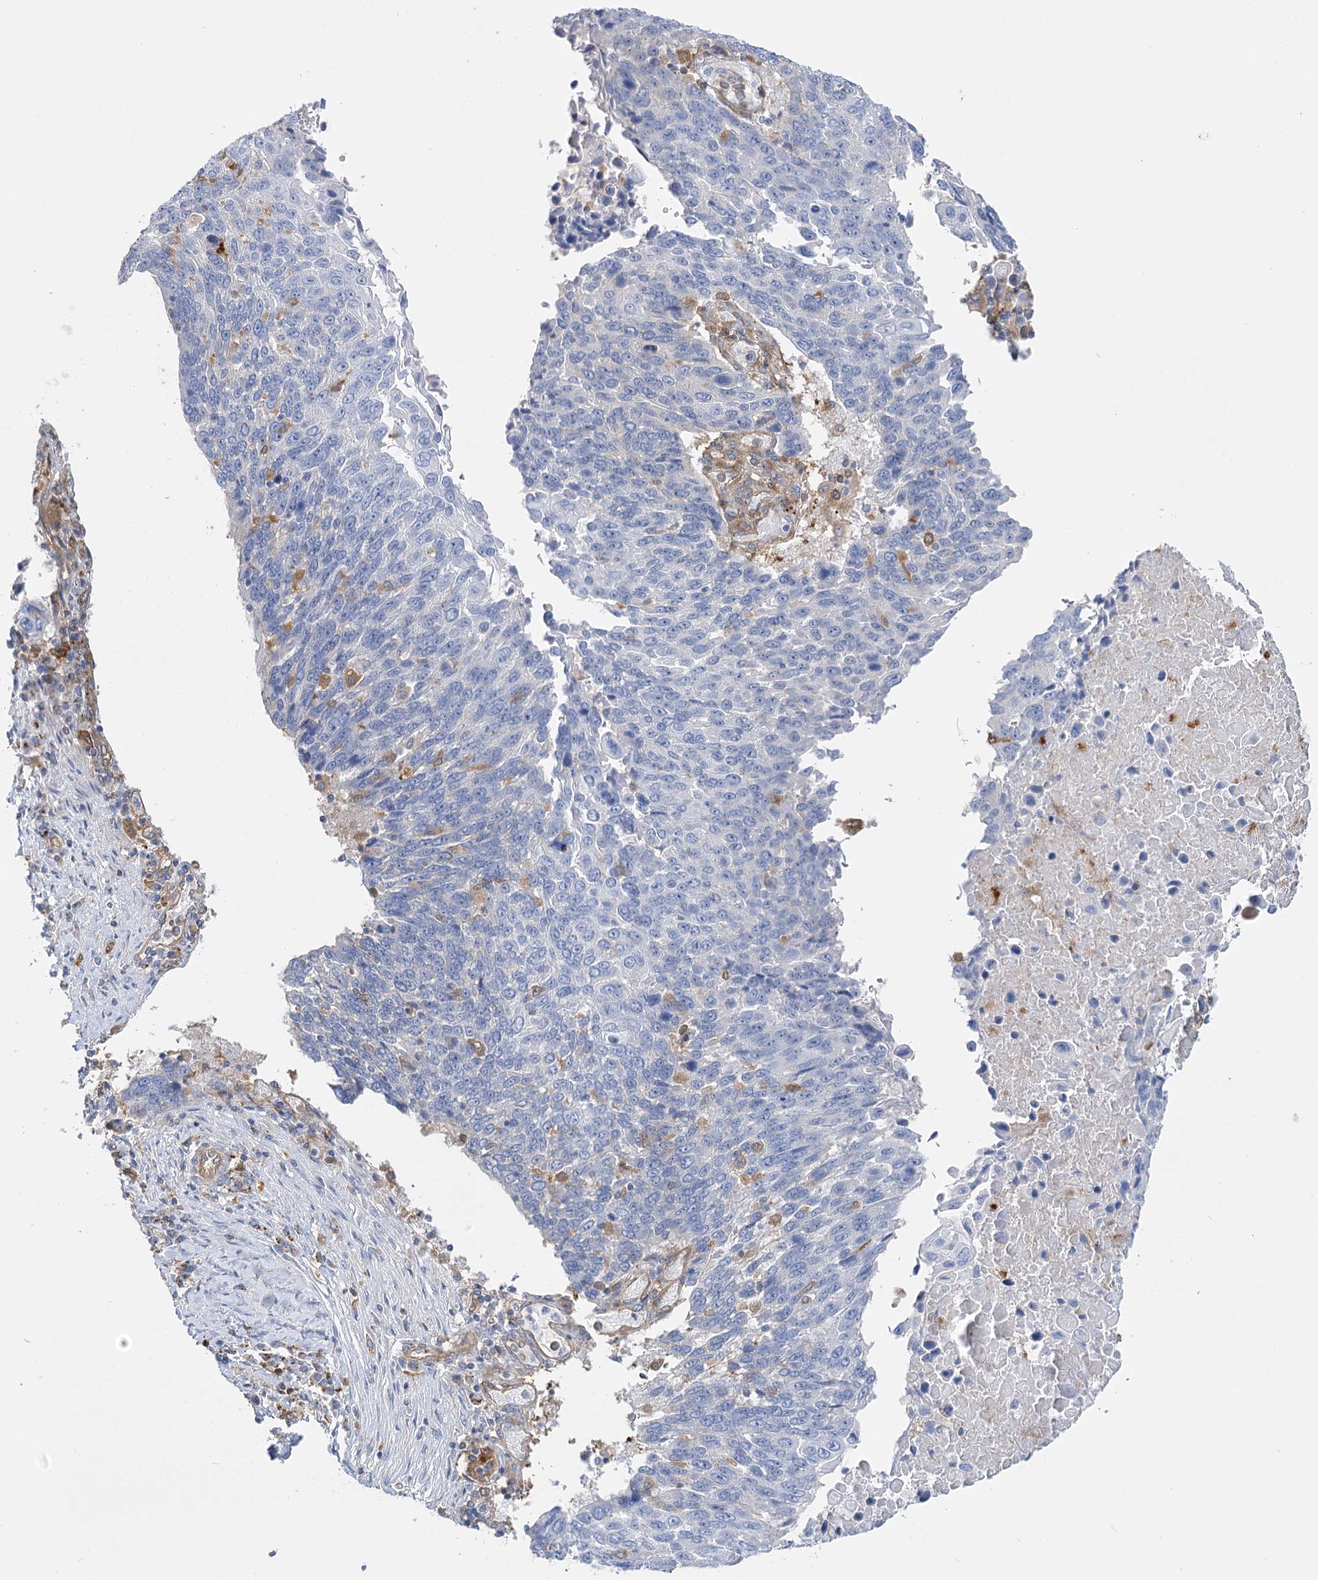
{"staining": {"intensity": "negative", "quantity": "none", "location": "none"}, "tissue": "lung cancer", "cell_type": "Tumor cells", "image_type": "cancer", "snomed": [{"axis": "morphology", "description": "Squamous cell carcinoma, NOS"}, {"axis": "topography", "description": "Lung"}], "caption": "There is no significant positivity in tumor cells of lung cancer.", "gene": "GUSB", "patient": {"sex": "male", "age": 66}}